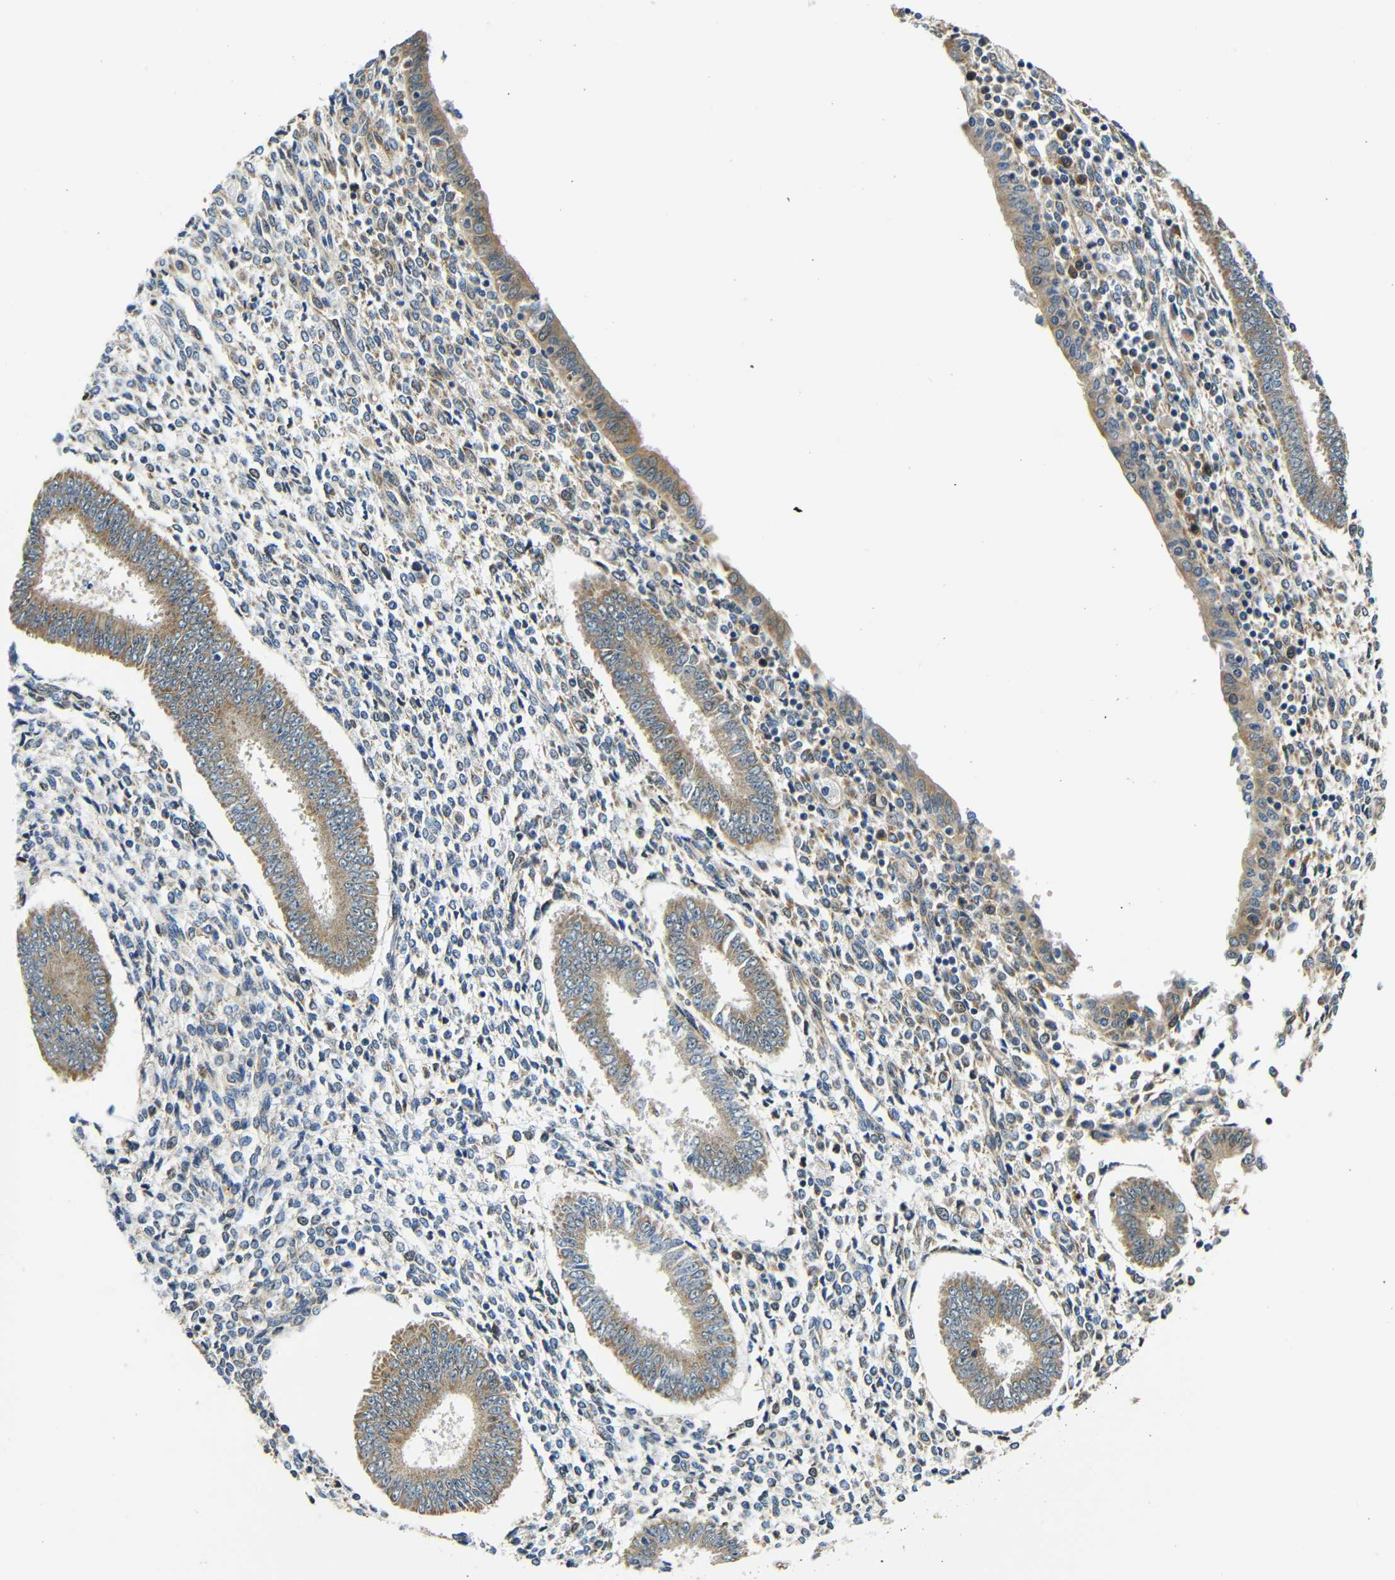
{"staining": {"intensity": "weak", "quantity": "25%-75%", "location": "cytoplasmic/membranous"}, "tissue": "endometrium", "cell_type": "Cells in endometrial stroma", "image_type": "normal", "snomed": [{"axis": "morphology", "description": "Normal tissue, NOS"}, {"axis": "topography", "description": "Endometrium"}], "caption": "IHC of normal human endometrium demonstrates low levels of weak cytoplasmic/membranous positivity in about 25%-75% of cells in endometrial stroma.", "gene": "VAPB", "patient": {"sex": "female", "age": 35}}